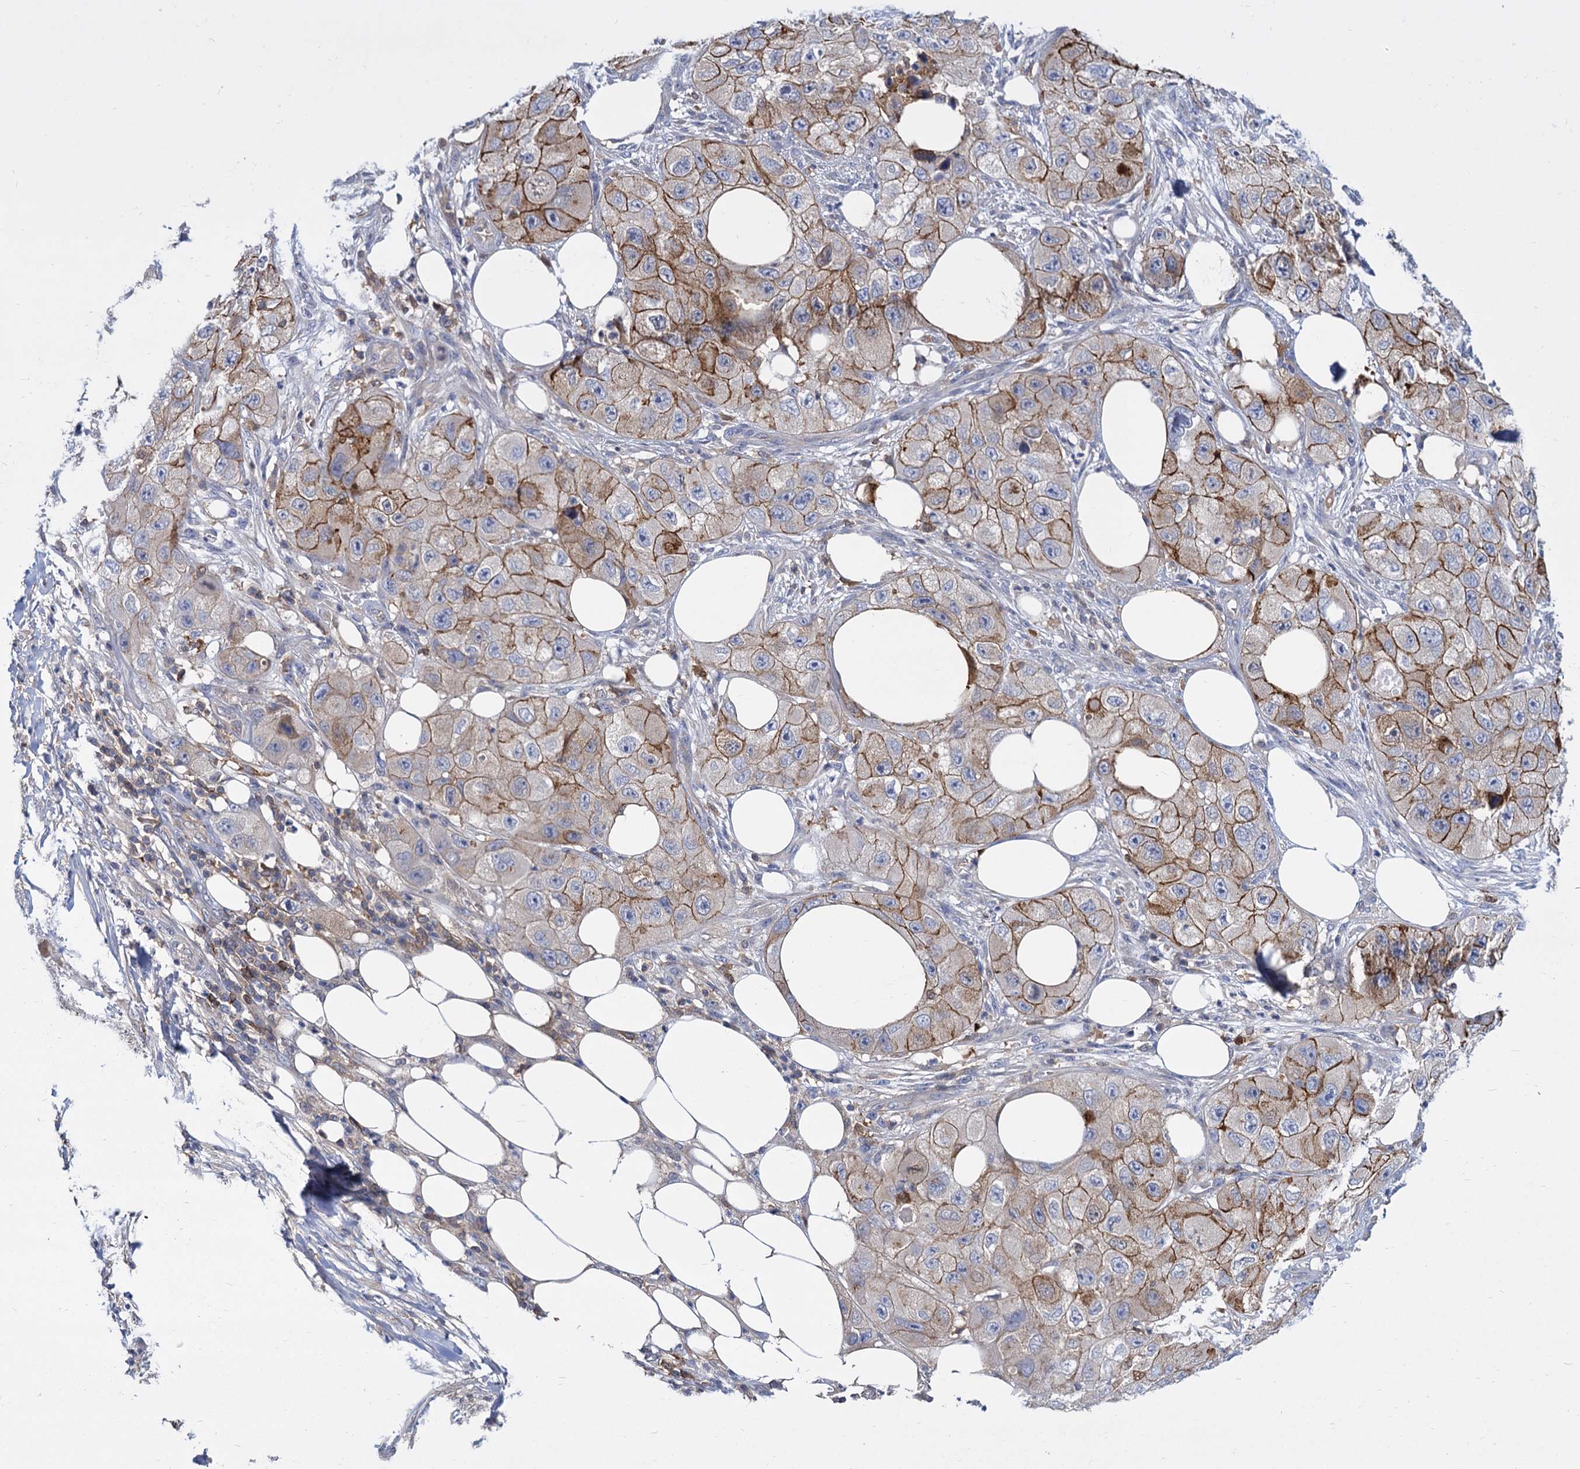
{"staining": {"intensity": "moderate", "quantity": "25%-75%", "location": "cytoplasmic/membranous"}, "tissue": "skin cancer", "cell_type": "Tumor cells", "image_type": "cancer", "snomed": [{"axis": "morphology", "description": "Squamous cell carcinoma, NOS"}, {"axis": "topography", "description": "Skin"}, {"axis": "topography", "description": "Subcutis"}], "caption": "Immunohistochemical staining of human squamous cell carcinoma (skin) displays moderate cytoplasmic/membranous protein positivity in about 25%-75% of tumor cells.", "gene": "GCLC", "patient": {"sex": "male", "age": 73}}